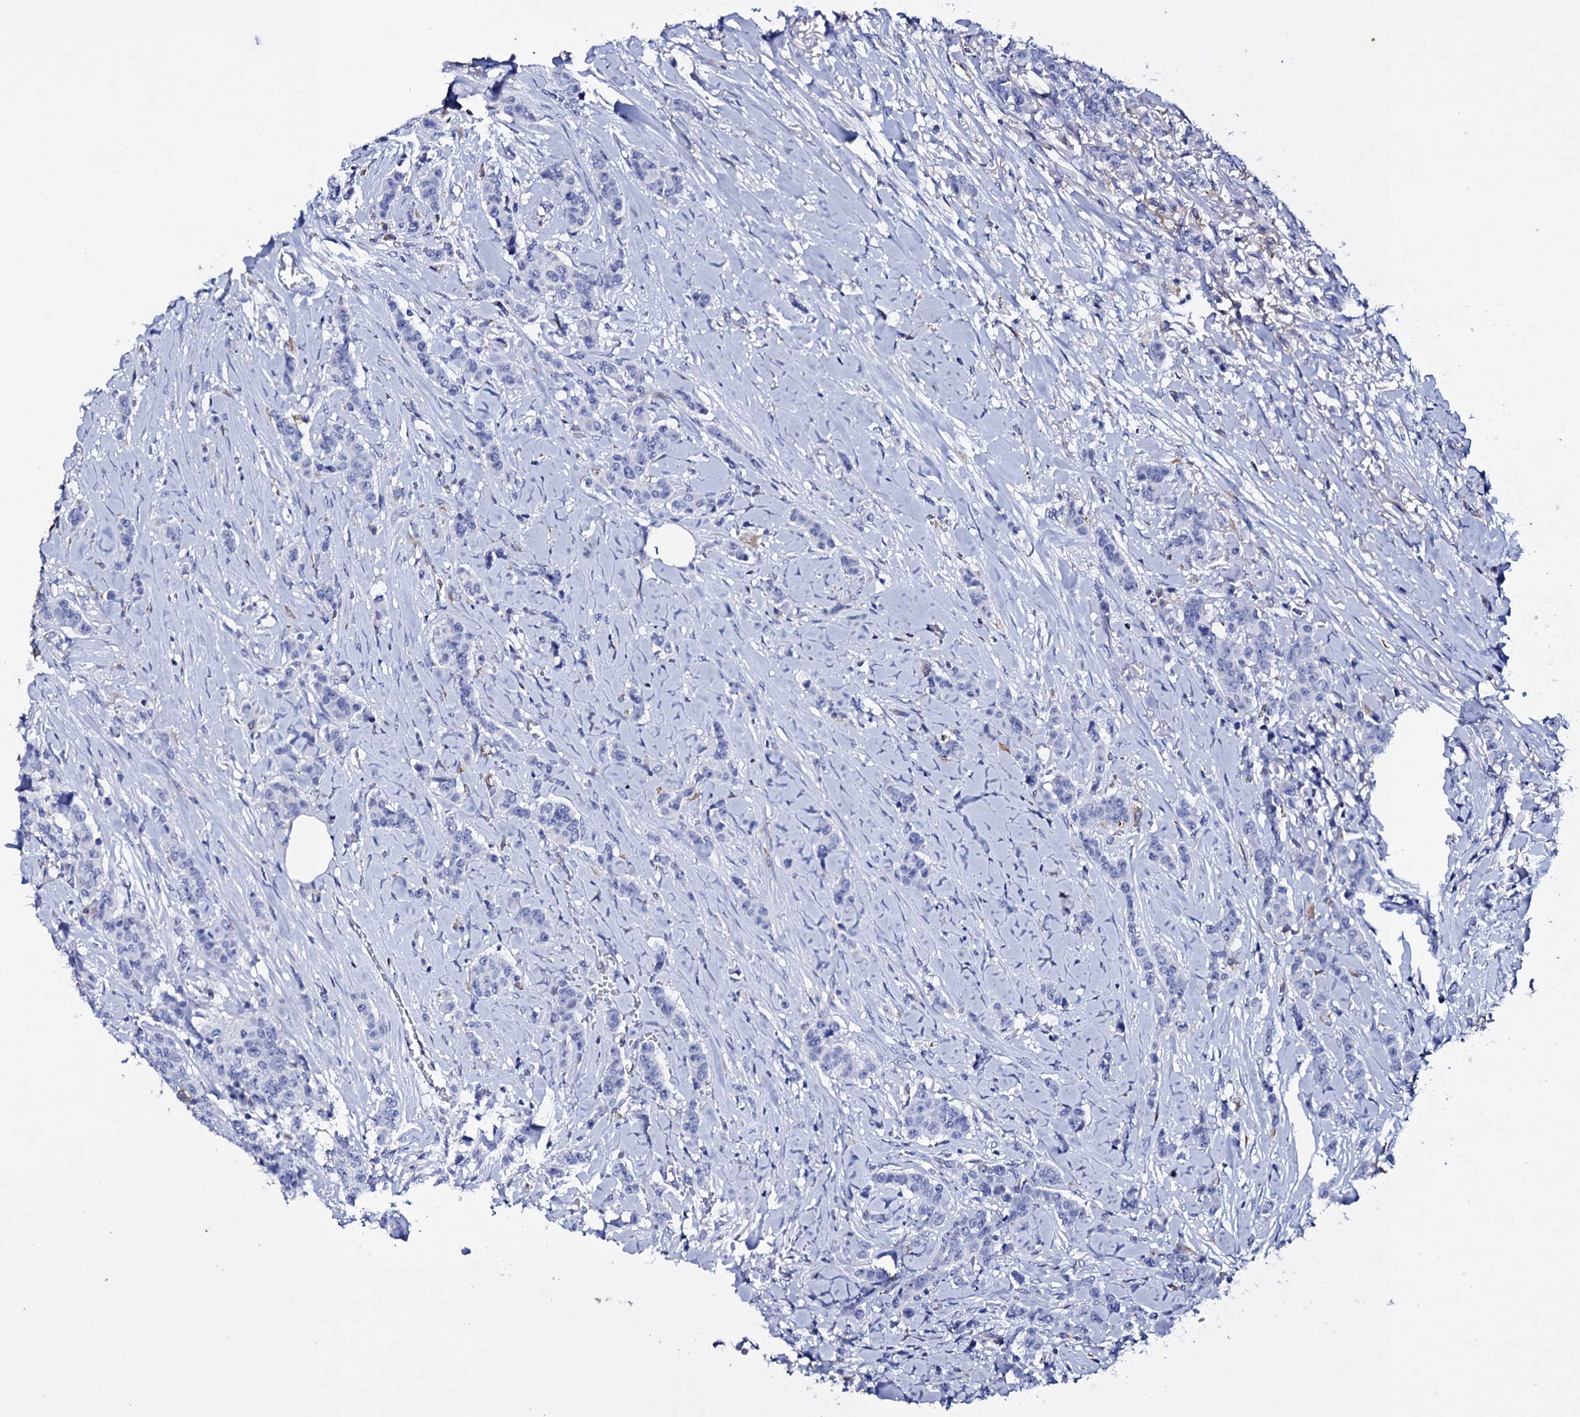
{"staining": {"intensity": "negative", "quantity": "none", "location": "none"}, "tissue": "breast cancer", "cell_type": "Tumor cells", "image_type": "cancer", "snomed": [{"axis": "morphology", "description": "Duct carcinoma"}, {"axis": "topography", "description": "Breast"}], "caption": "DAB immunohistochemical staining of human breast invasive ductal carcinoma exhibits no significant positivity in tumor cells.", "gene": "ITPRID2", "patient": {"sex": "female", "age": 40}}